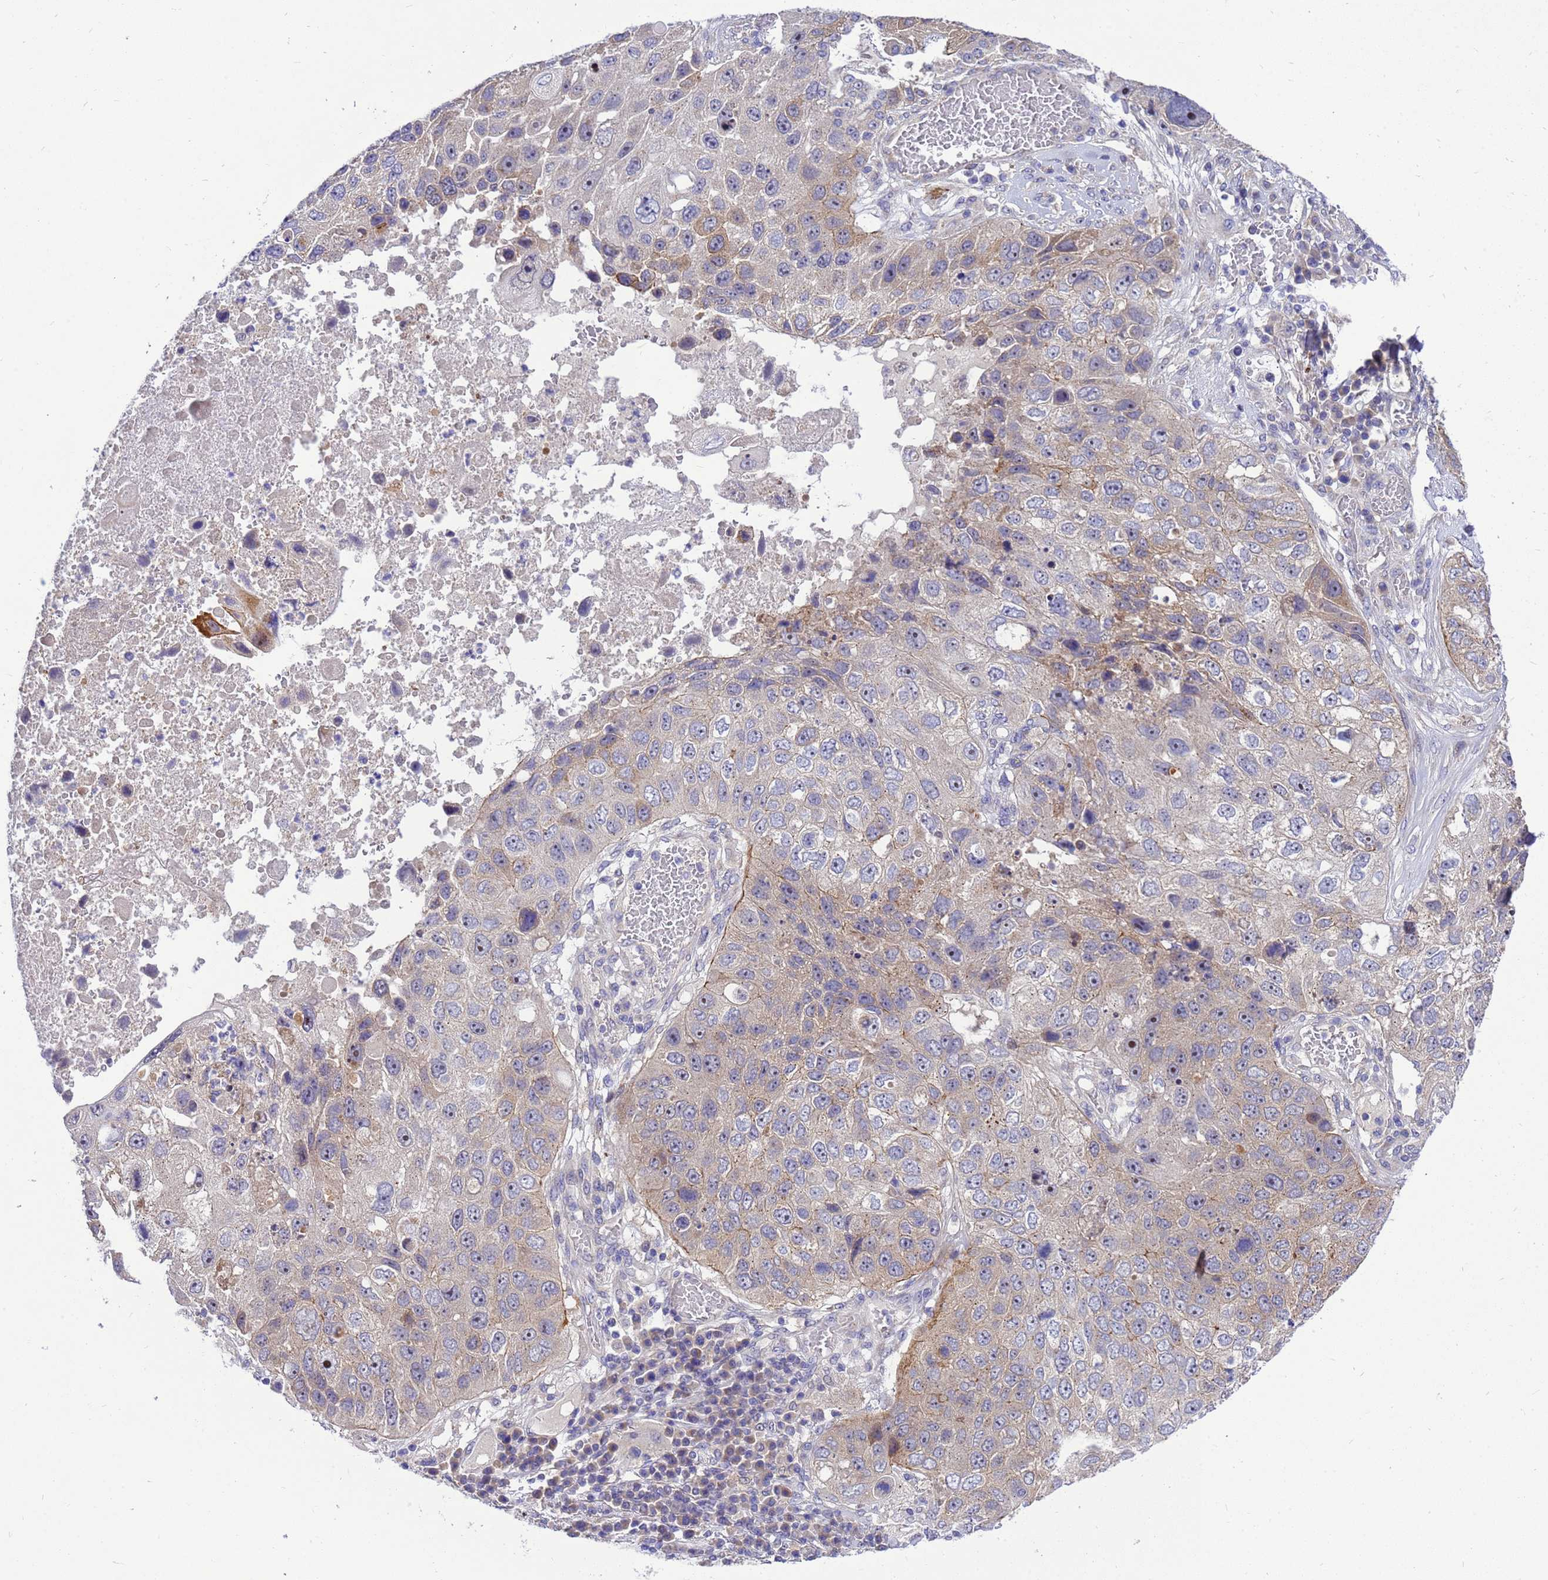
{"staining": {"intensity": "weak", "quantity": "<25%", "location": "cytoplasmic/membranous"}, "tissue": "lung cancer", "cell_type": "Tumor cells", "image_type": "cancer", "snomed": [{"axis": "morphology", "description": "Squamous cell carcinoma, NOS"}, {"axis": "topography", "description": "Lung"}], "caption": "DAB (3,3'-diaminobenzidine) immunohistochemical staining of lung cancer demonstrates no significant staining in tumor cells.", "gene": "POP7", "patient": {"sex": "male", "age": 61}}